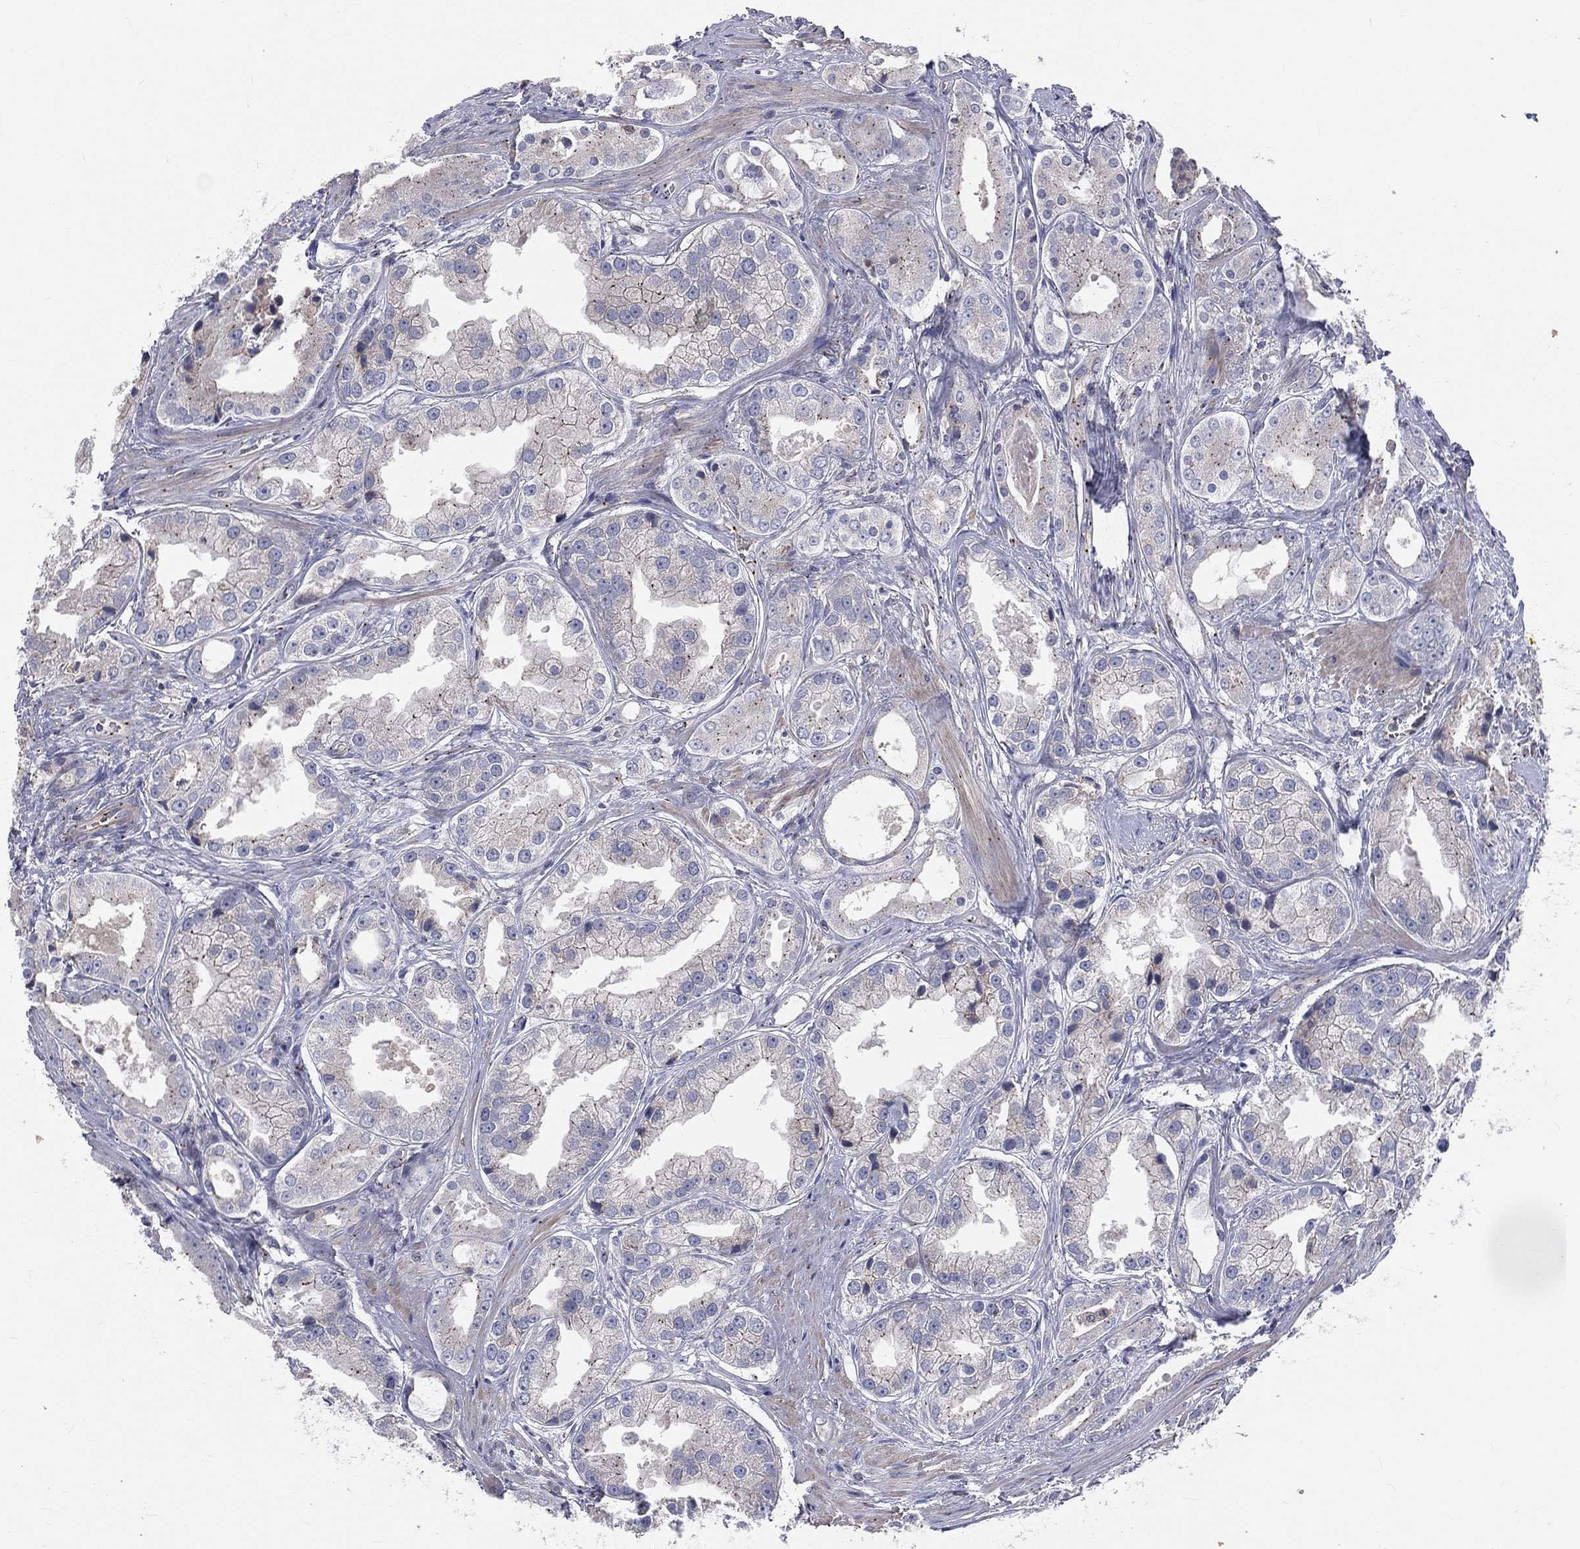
{"staining": {"intensity": "moderate", "quantity": "<25%", "location": "cytoplasmic/membranous"}, "tissue": "prostate cancer", "cell_type": "Tumor cells", "image_type": "cancer", "snomed": [{"axis": "morphology", "description": "Adenocarcinoma, NOS"}, {"axis": "topography", "description": "Prostate"}], "caption": "About <25% of tumor cells in human prostate cancer demonstrate moderate cytoplasmic/membranous protein positivity as visualized by brown immunohistochemical staining.", "gene": "CROCC", "patient": {"sex": "male", "age": 61}}